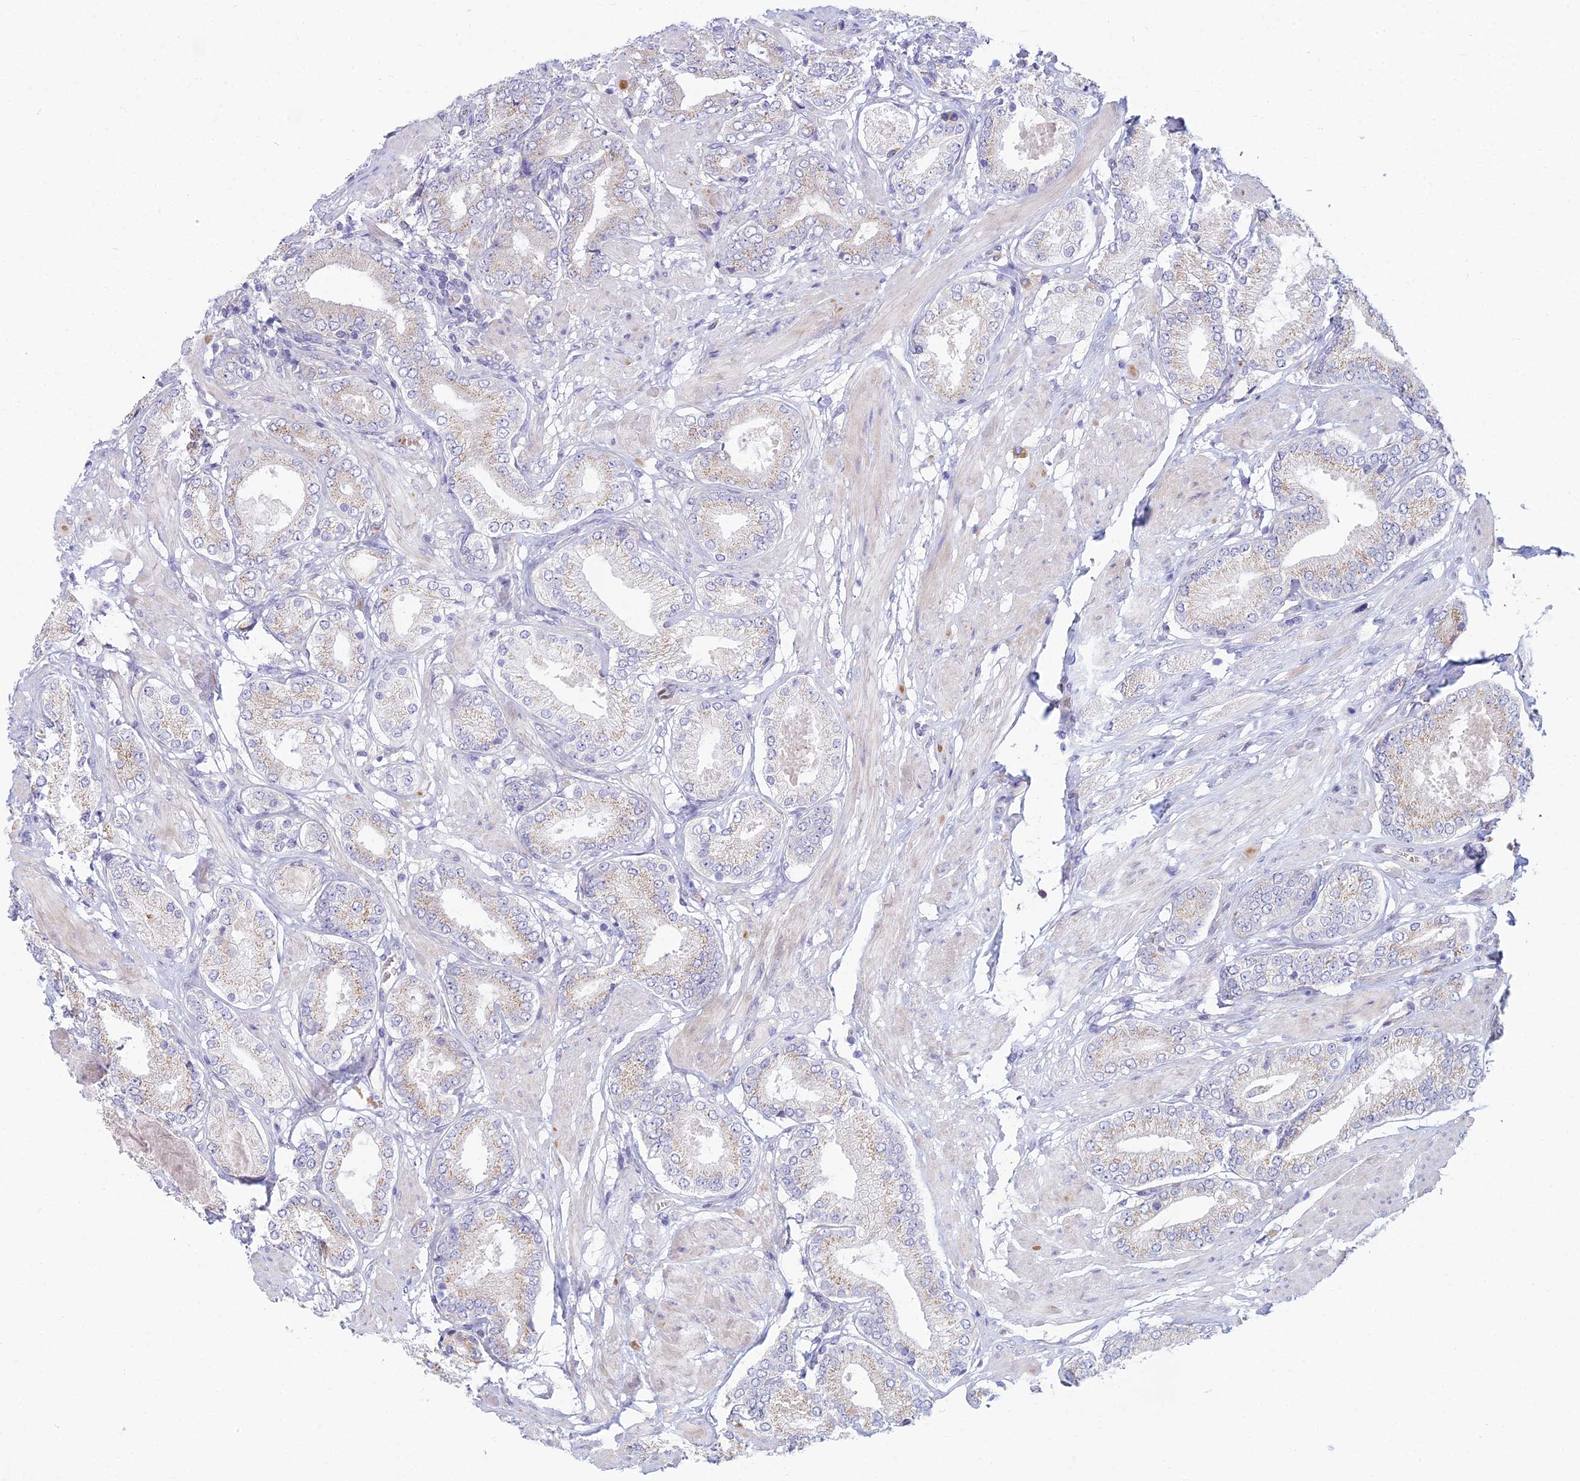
{"staining": {"intensity": "weak", "quantity": "25%-75%", "location": "cytoplasmic/membranous"}, "tissue": "prostate cancer", "cell_type": "Tumor cells", "image_type": "cancer", "snomed": [{"axis": "morphology", "description": "Adenocarcinoma, High grade"}, {"axis": "topography", "description": "Prostate and seminal vesicle, NOS"}], "caption": "Tumor cells reveal weak cytoplasmic/membranous expression in approximately 25%-75% of cells in prostate cancer.", "gene": "ZNF564", "patient": {"sex": "male", "age": 64}}